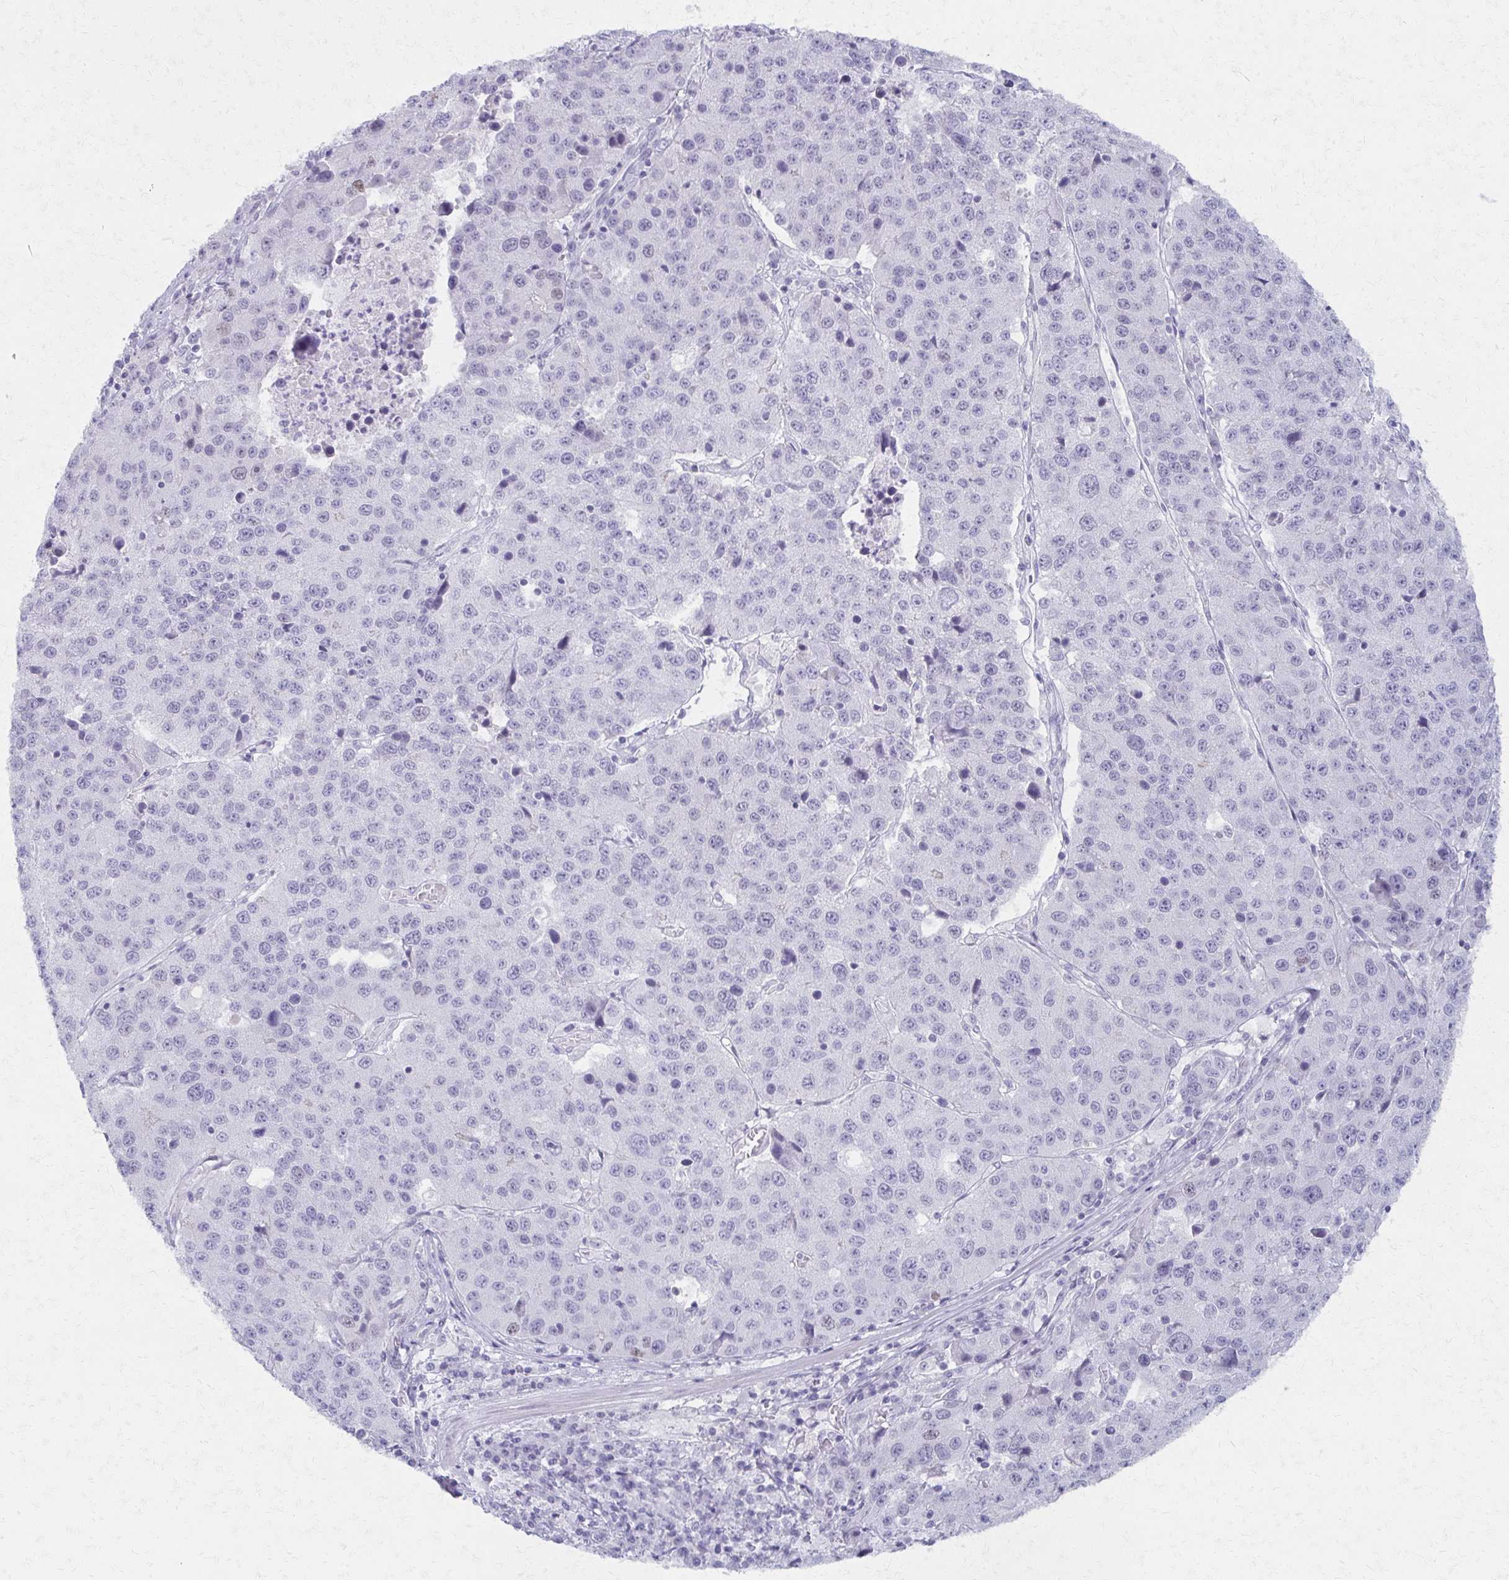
{"staining": {"intensity": "negative", "quantity": "none", "location": "none"}, "tissue": "stomach cancer", "cell_type": "Tumor cells", "image_type": "cancer", "snomed": [{"axis": "morphology", "description": "Adenocarcinoma, NOS"}, {"axis": "topography", "description": "Stomach"}], "caption": "A high-resolution image shows immunohistochemistry (IHC) staining of stomach adenocarcinoma, which displays no significant expression in tumor cells.", "gene": "MORC4", "patient": {"sex": "male", "age": 71}}